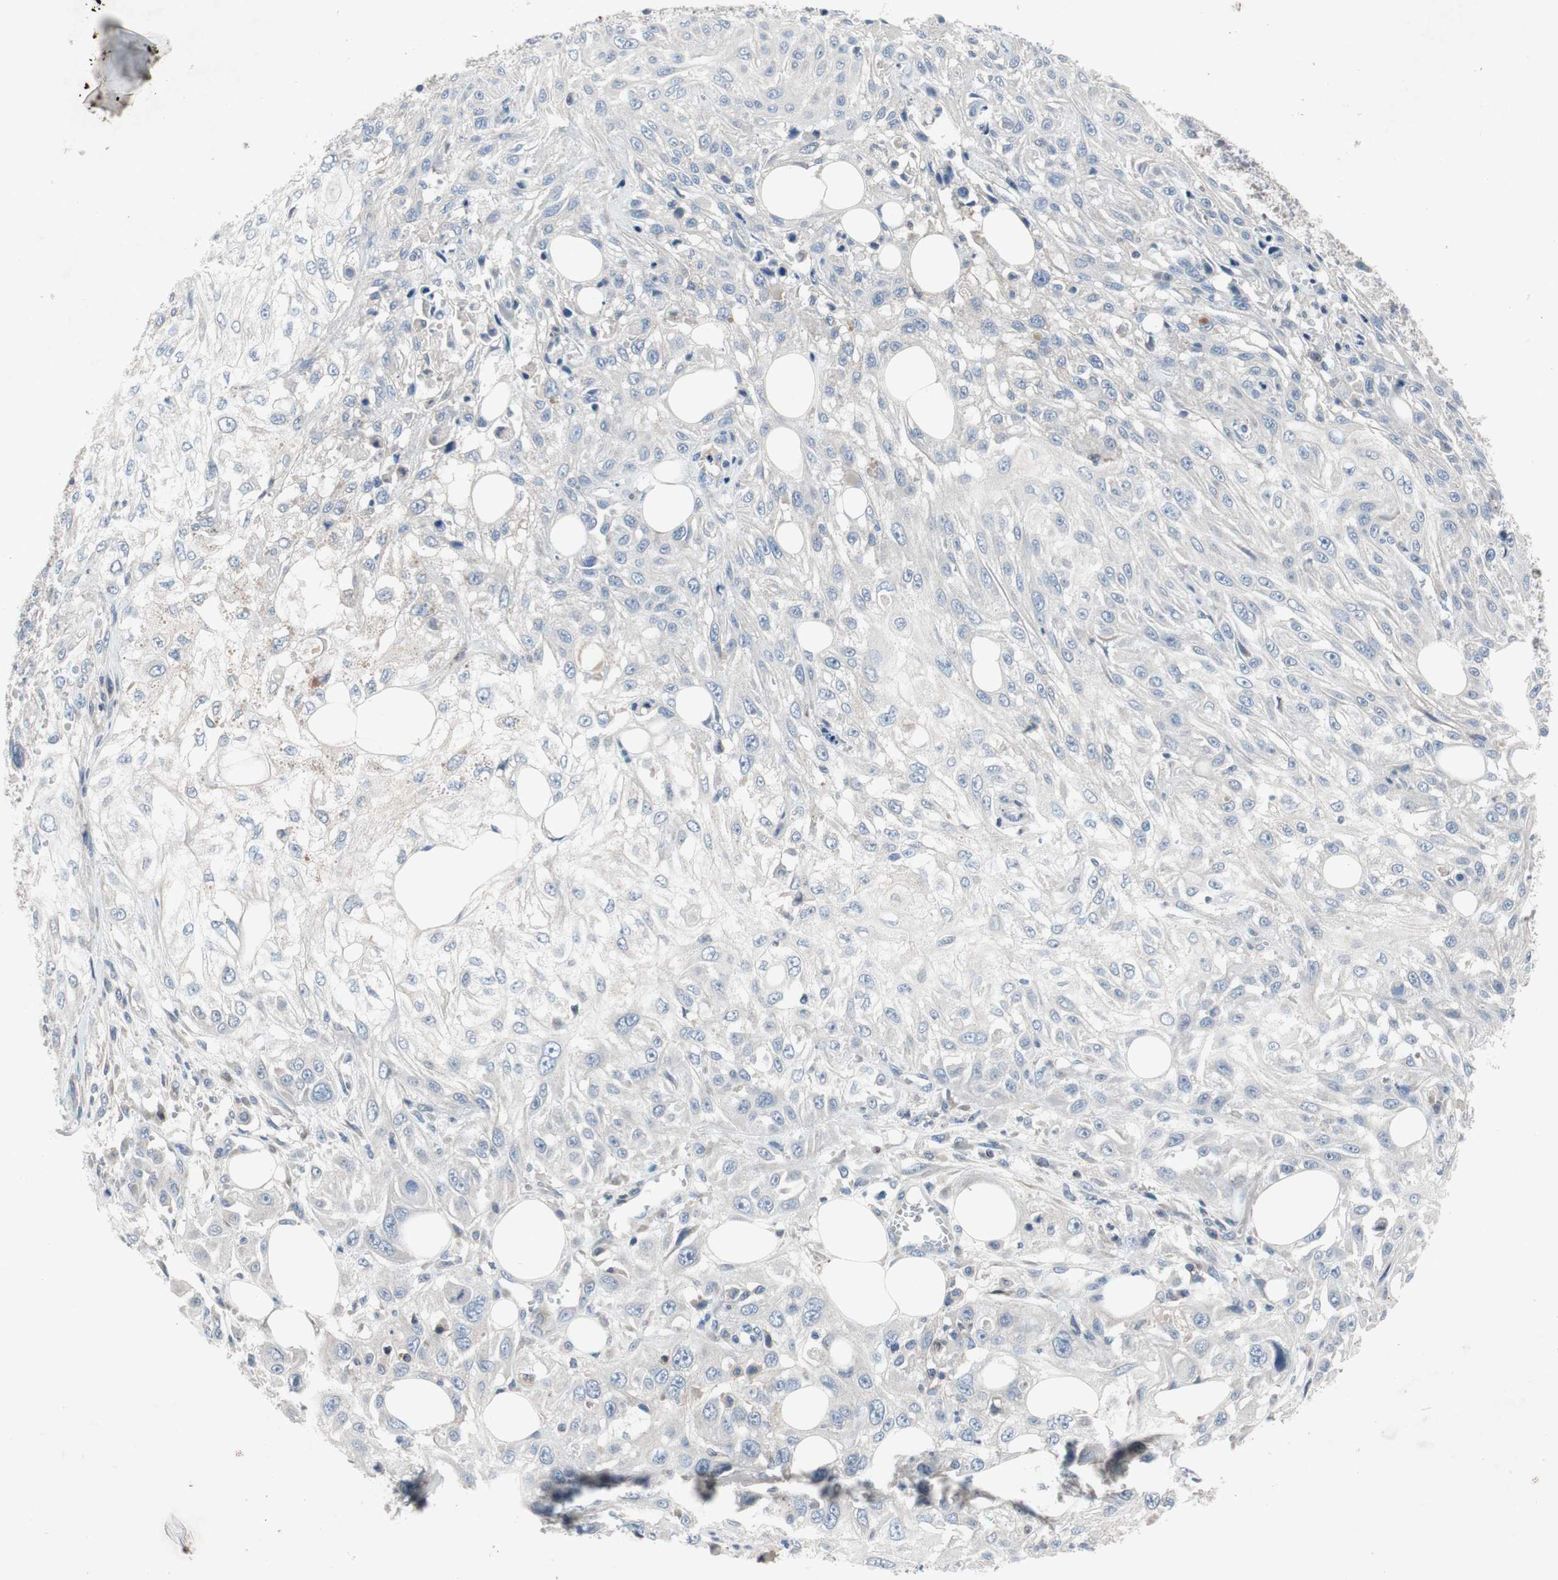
{"staining": {"intensity": "negative", "quantity": "none", "location": "none"}, "tissue": "skin cancer", "cell_type": "Tumor cells", "image_type": "cancer", "snomed": [{"axis": "morphology", "description": "Squamous cell carcinoma, NOS"}, {"axis": "topography", "description": "Skin"}], "caption": "IHC of human skin squamous cell carcinoma reveals no staining in tumor cells.", "gene": "MUTYH", "patient": {"sex": "male", "age": 75}}